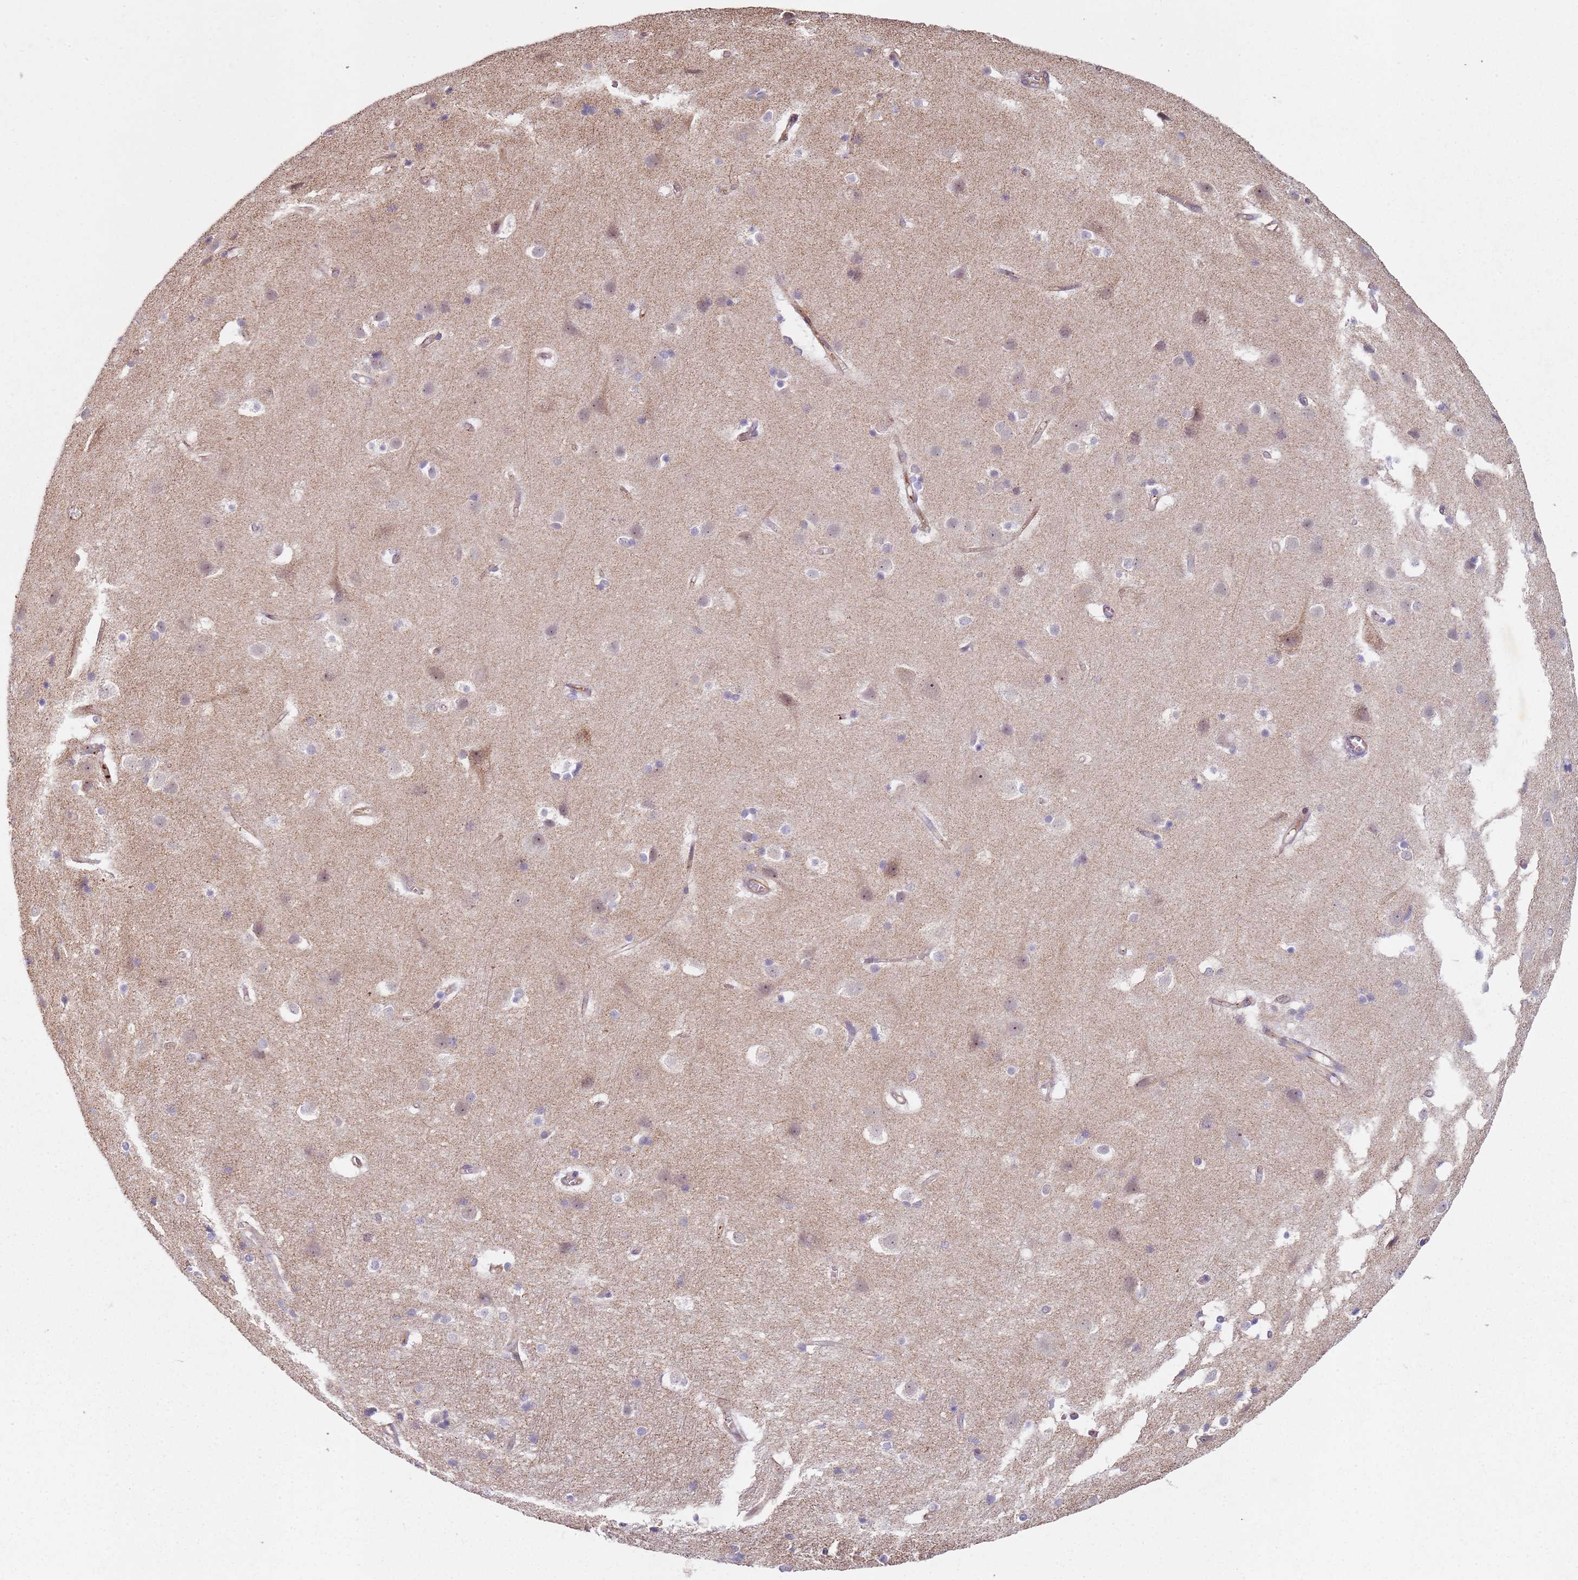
{"staining": {"intensity": "weak", "quantity": "25%-75%", "location": "cytoplasmic/membranous"}, "tissue": "cerebral cortex", "cell_type": "Endothelial cells", "image_type": "normal", "snomed": [{"axis": "morphology", "description": "Normal tissue, NOS"}, {"axis": "topography", "description": "Cerebral cortex"}], "caption": "The image demonstrates immunohistochemical staining of normal cerebral cortex. There is weak cytoplasmic/membranous staining is seen in approximately 25%-75% of endothelial cells.", "gene": "C2CD4B", "patient": {"sex": "male", "age": 54}}